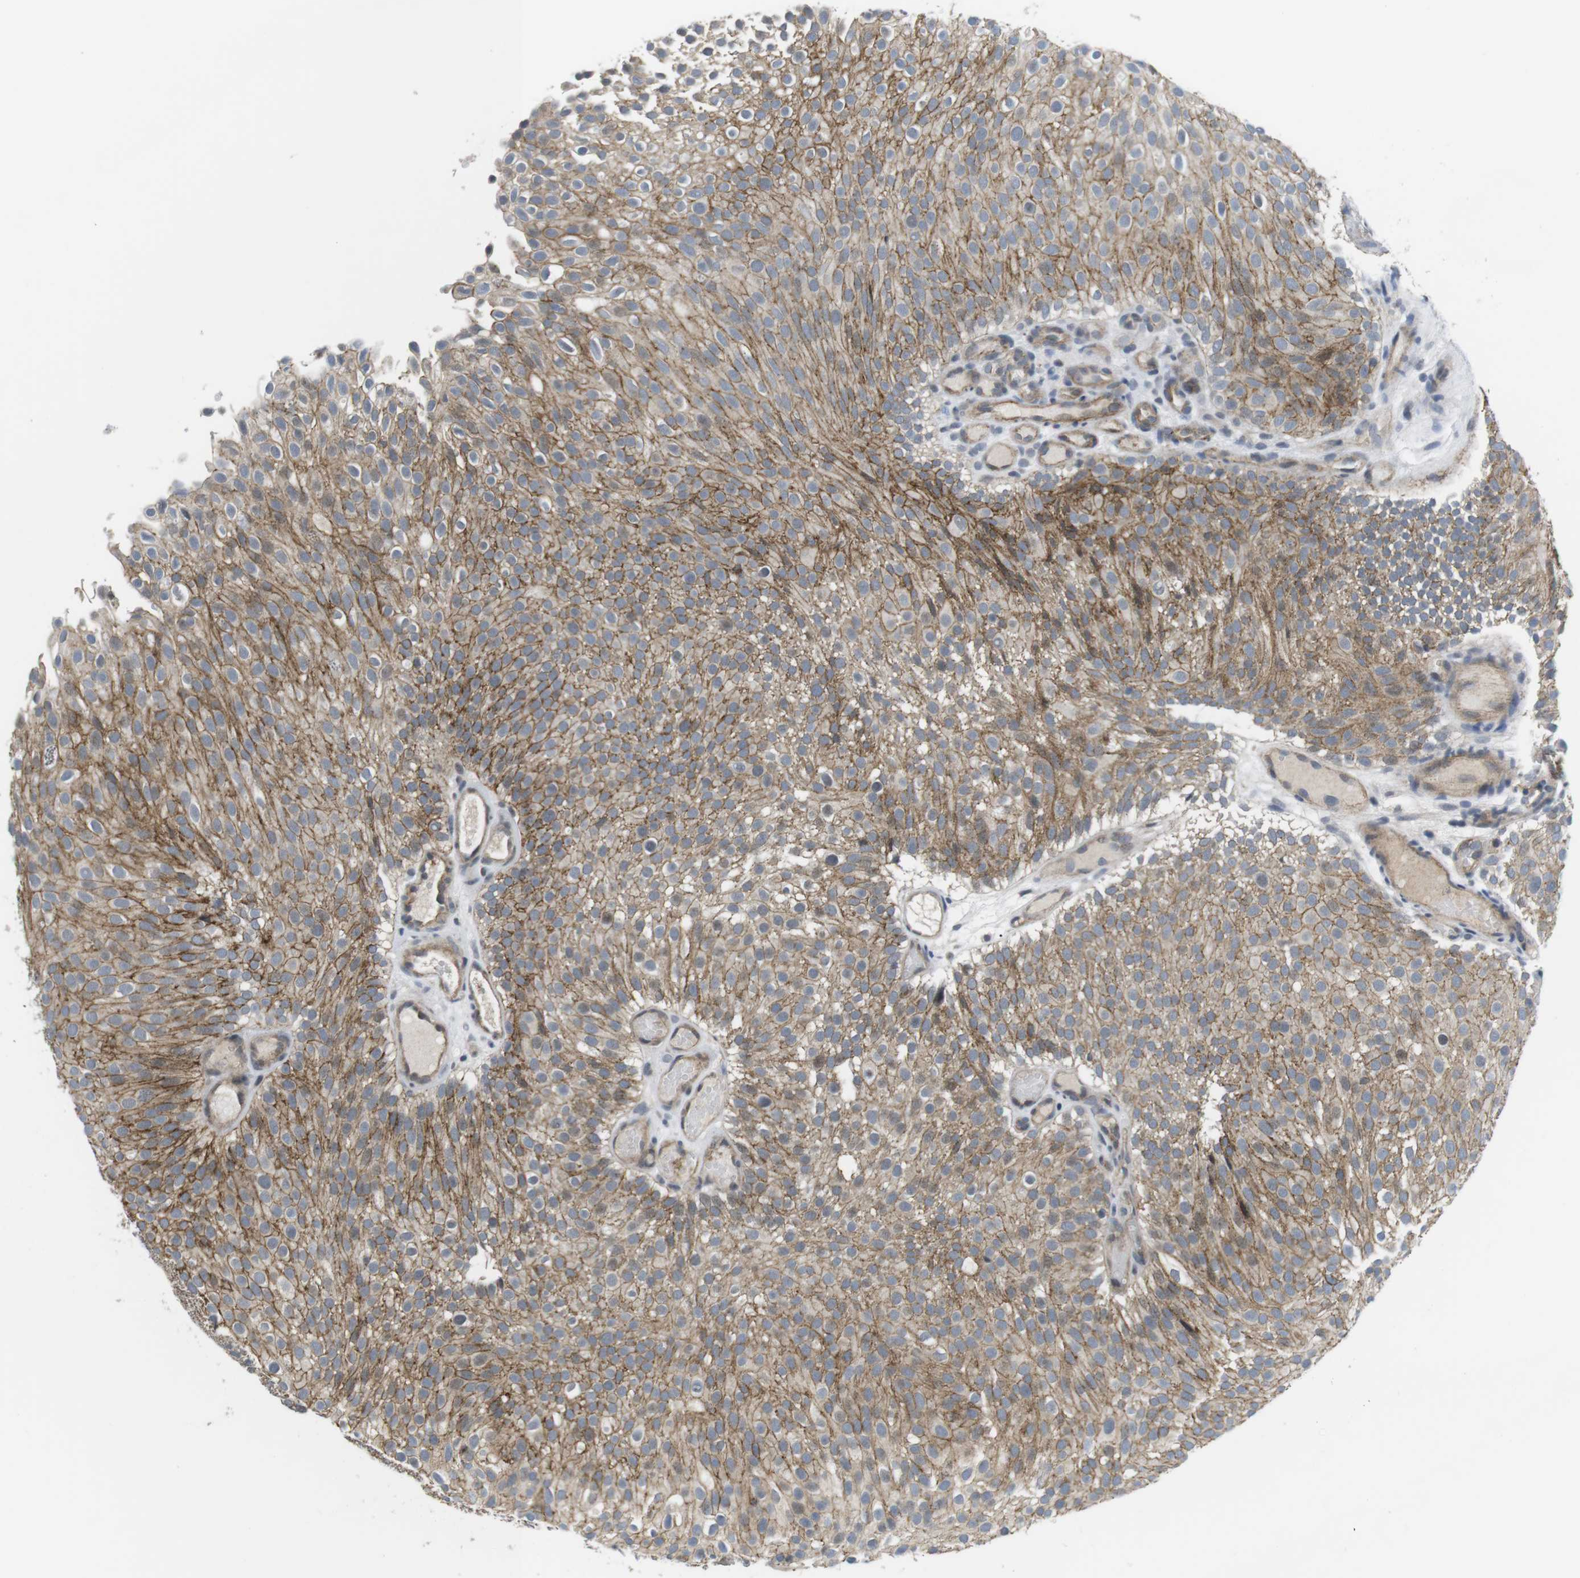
{"staining": {"intensity": "moderate", "quantity": ">75%", "location": "cytoplasmic/membranous"}, "tissue": "urothelial cancer", "cell_type": "Tumor cells", "image_type": "cancer", "snomed": [{"axis": "morphology", "description": "Urothelial carcinoma, Low grade"}, {"axis": "topography", "description": "Urinary bladder"}], "caption": "Urothelial cancer was stained to show a protein in brown. There is medium levels of moderate cytoplasmic/membranous positivity in approximately >75% of tumor cells.", "gene": "NECTIN1", "patient": {"sex": "male", "age": 78}}